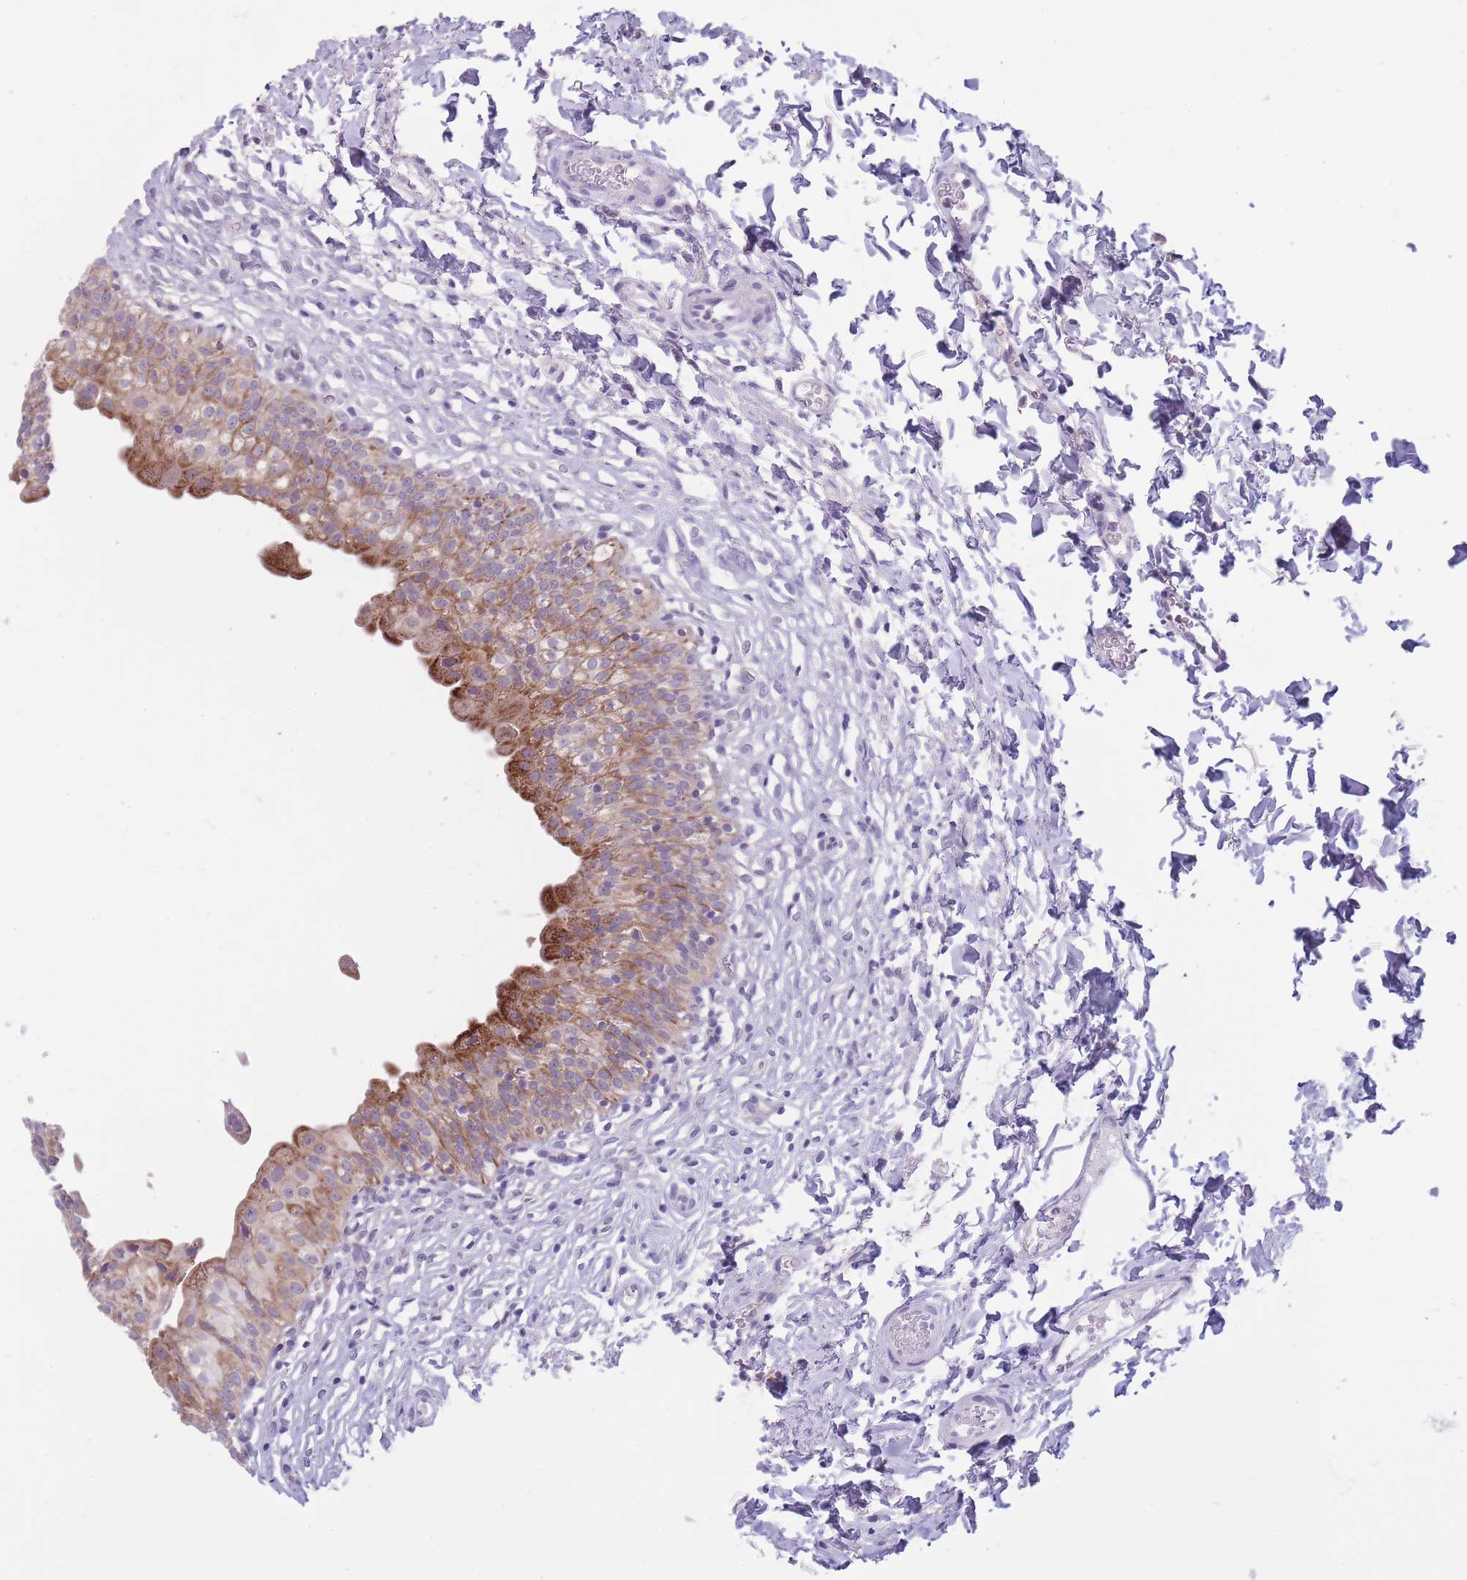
{"staining": {"intensity": "moderate", "quantity": "25%-75%", "location": "cytoplasmic/membranous"}, "tissue": "urinary bladder", "cell_type": "Urothelial cells", "image_type": "normal", "snomed": [{"axis": "morphology", "description": "Normal tissue, NOS"}, {"axis": "topography", "description": "Urinary bladder"}], "caption": "Brown immunohistochemical staining in normal human urinary bladder demonstrates moderate cytoplasmic/membranous expression in approximately 25%-75% of urothelial cells. (DAB (3,3'-diaminobenzidine) = brown stain, brightfield microscopy at high magnification).", "gene": "DCANP1", "patient": {"sex": "male", "age": 55}}